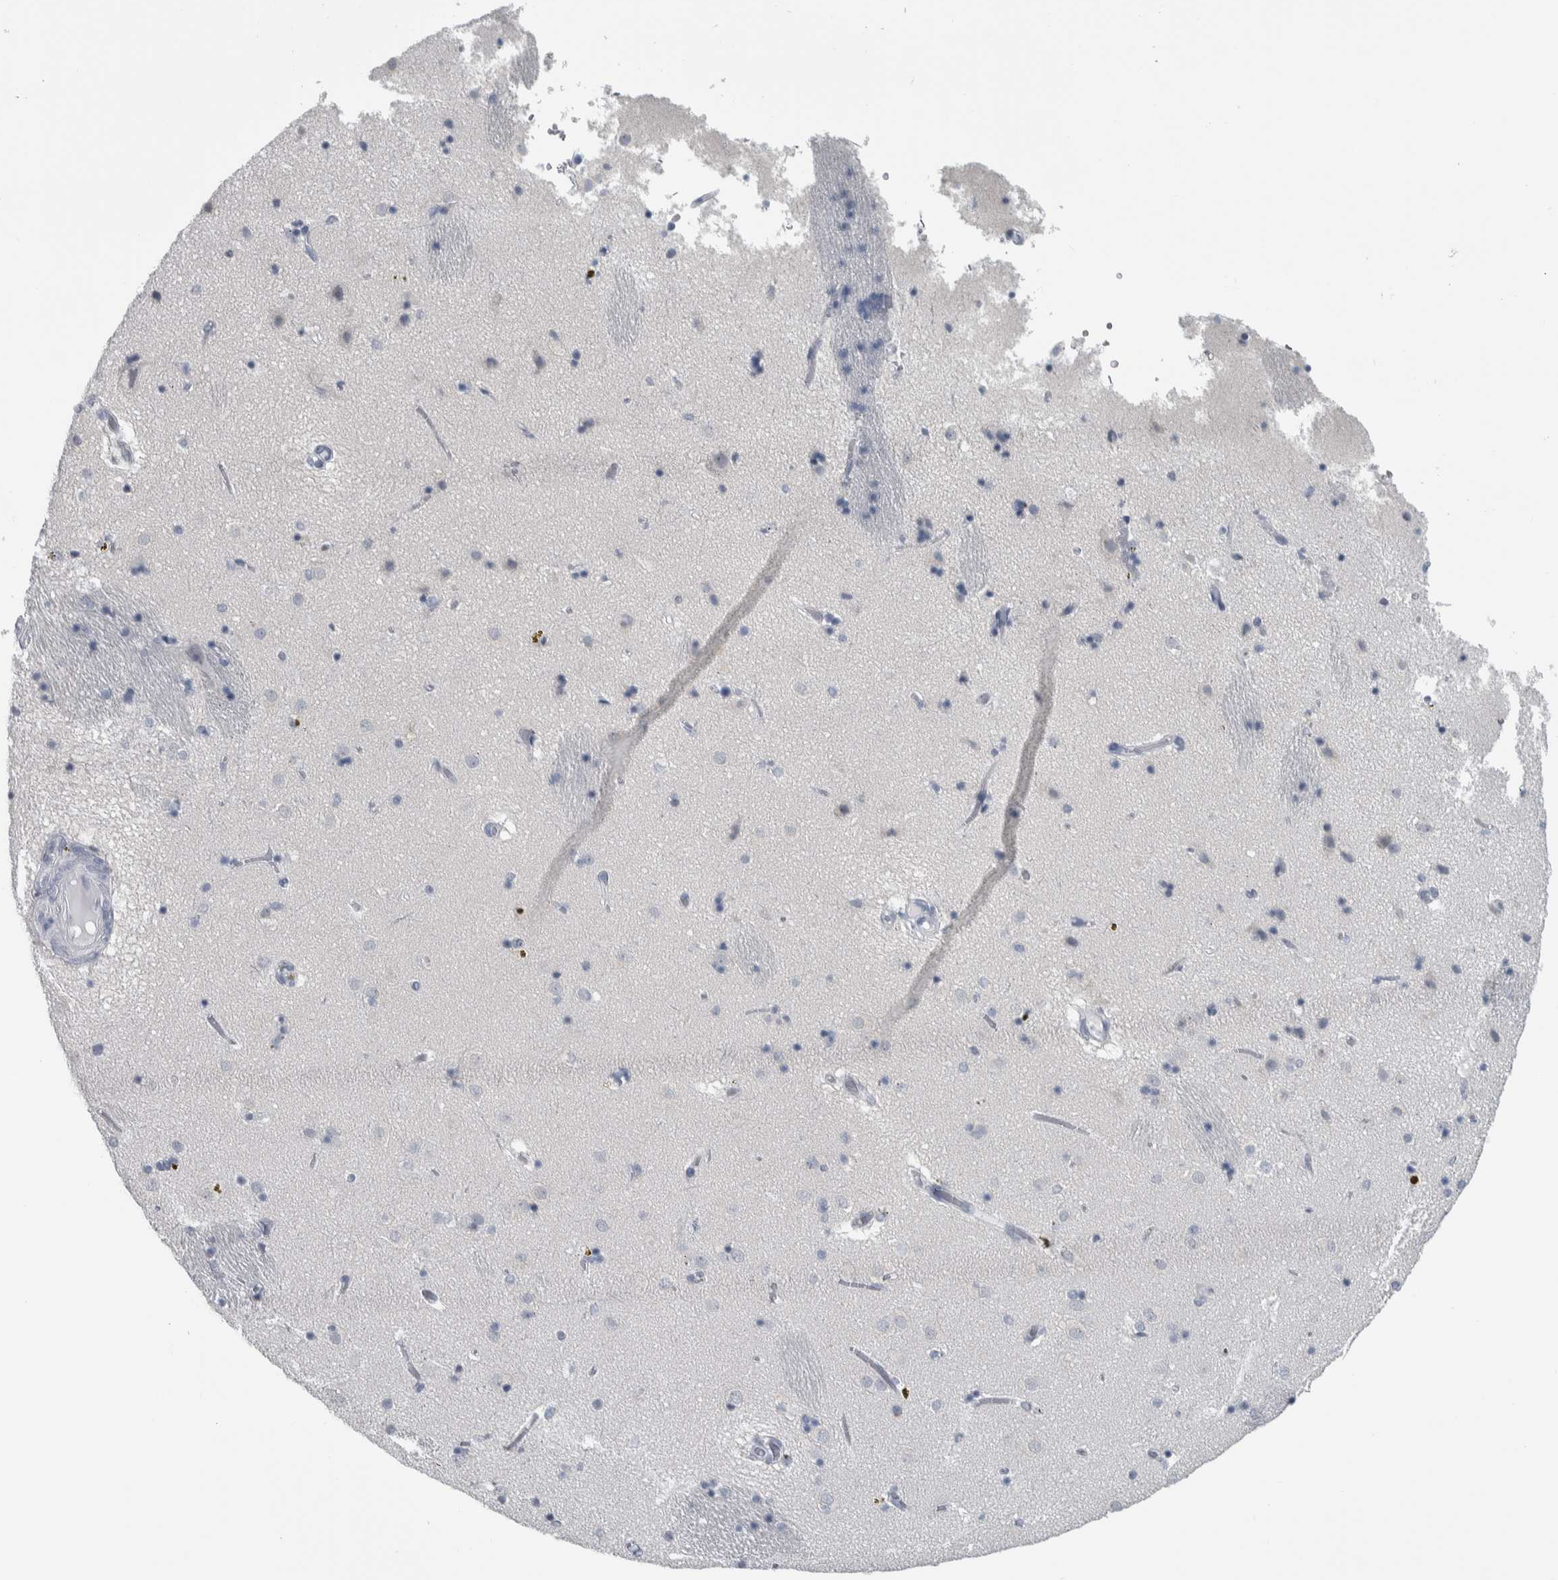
{"staining": {"intensity": "negative", "quantity": "none", "location": "none"}, "tissue": "caudate", "cell_type": "Glial cells", "image_type": "normal", "snomed": [{"axis": "morphology", "description": "Normal tissue, NOS"}, {"axis": "topography", "description": "Lateral ventricle wall"}], "caption": "Protein analysis of benign caudate shows no significant staining in glial cells. (IHC, brightfield microscopy, high magnification).", "gene": "CDH17", "patient": {"sex": "male", "age": 70}}